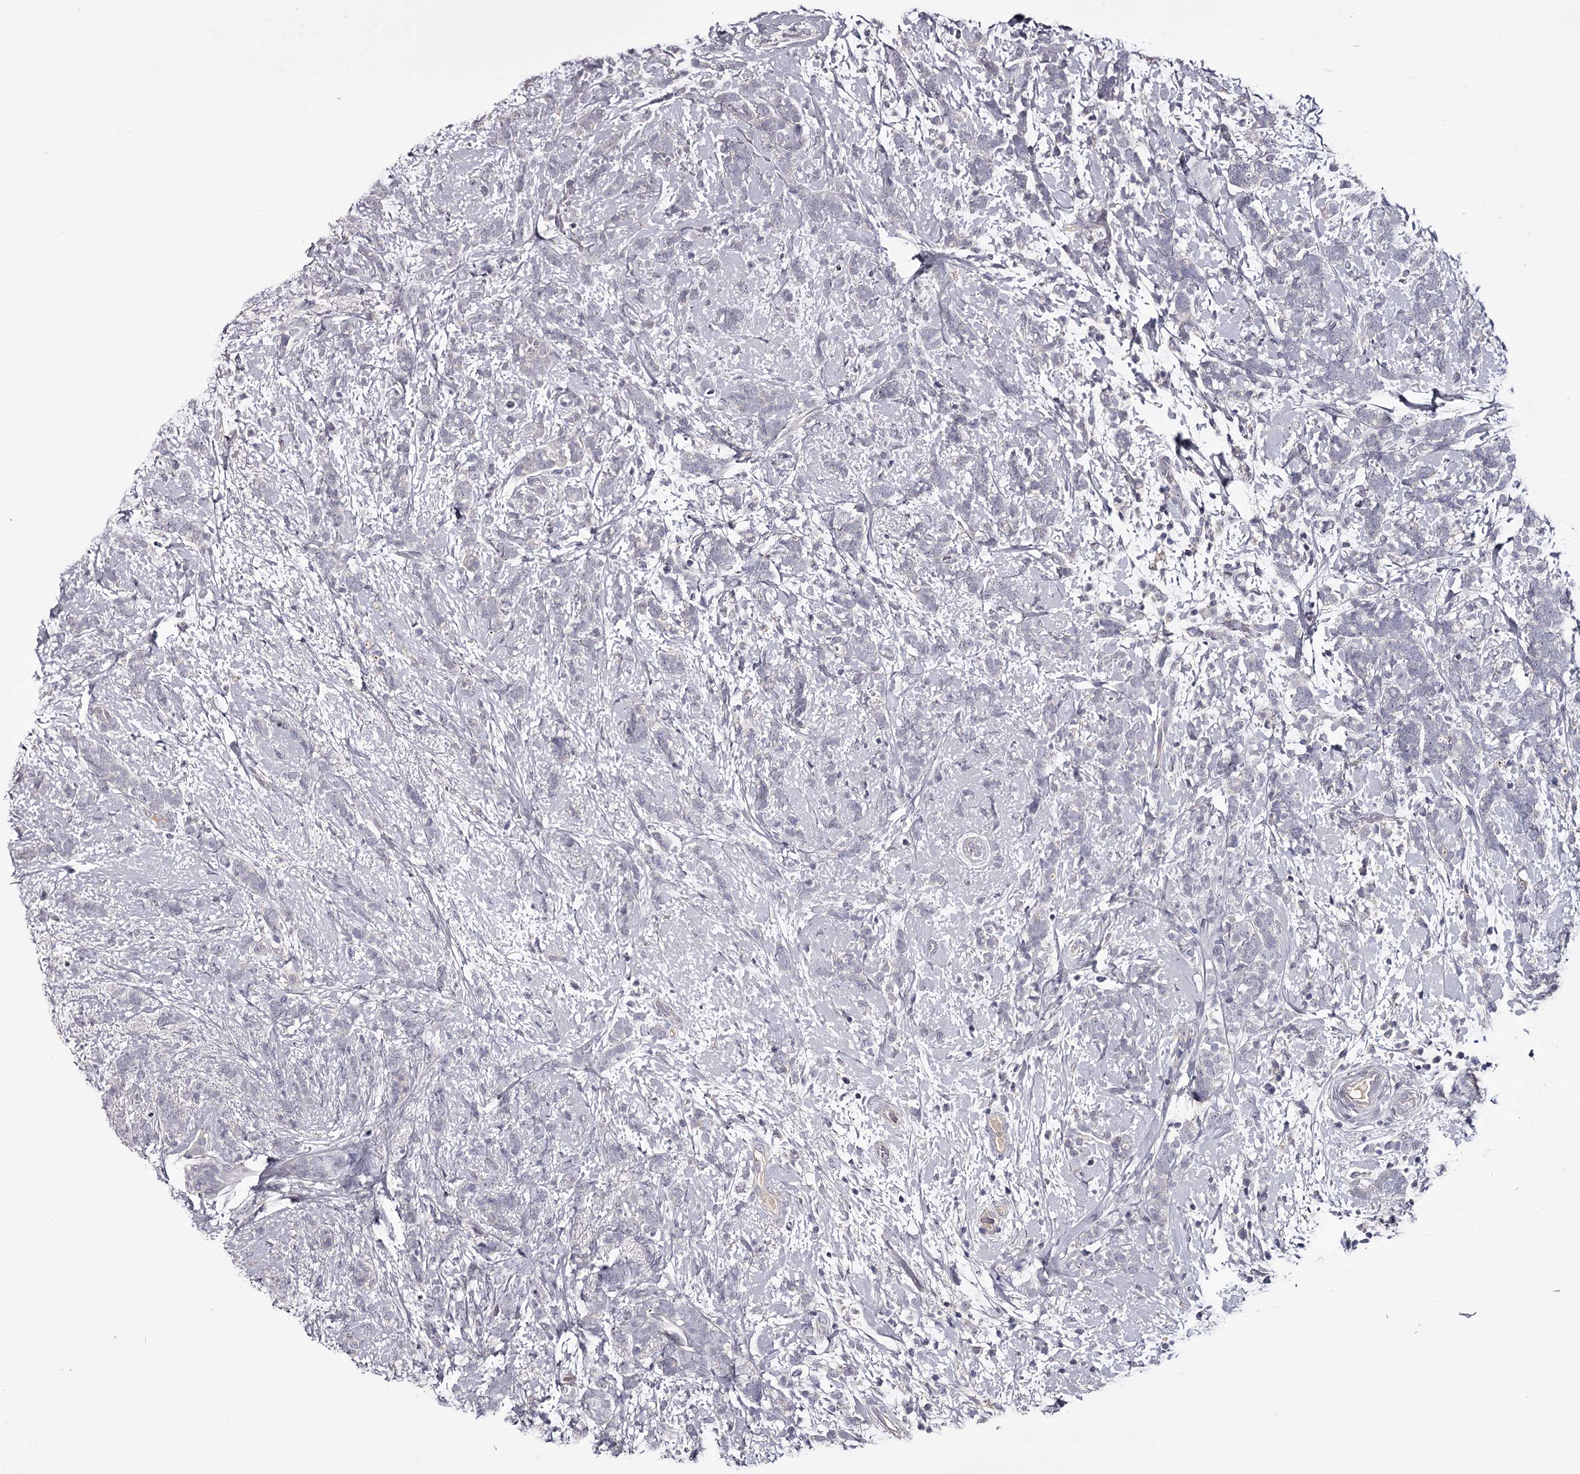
{"staining": {"intensity": "negative", "quantity": "none", "location": "none"}, "tissue": "breast cancer", "cell_type": "Tumor cells", "image_type": "cancer", "snomed": [{"axis": "morphology", "description": "Lobular carcinoma"}, {"axis": "topography", "description": "Breast"}], "caption": "This is an immunohistochemistry (IHC) image of breast lobular carcinoma. There is no expression in tumor cells.", "gene": "PRM2", "patient": {"sex": "female", "age": 58}}